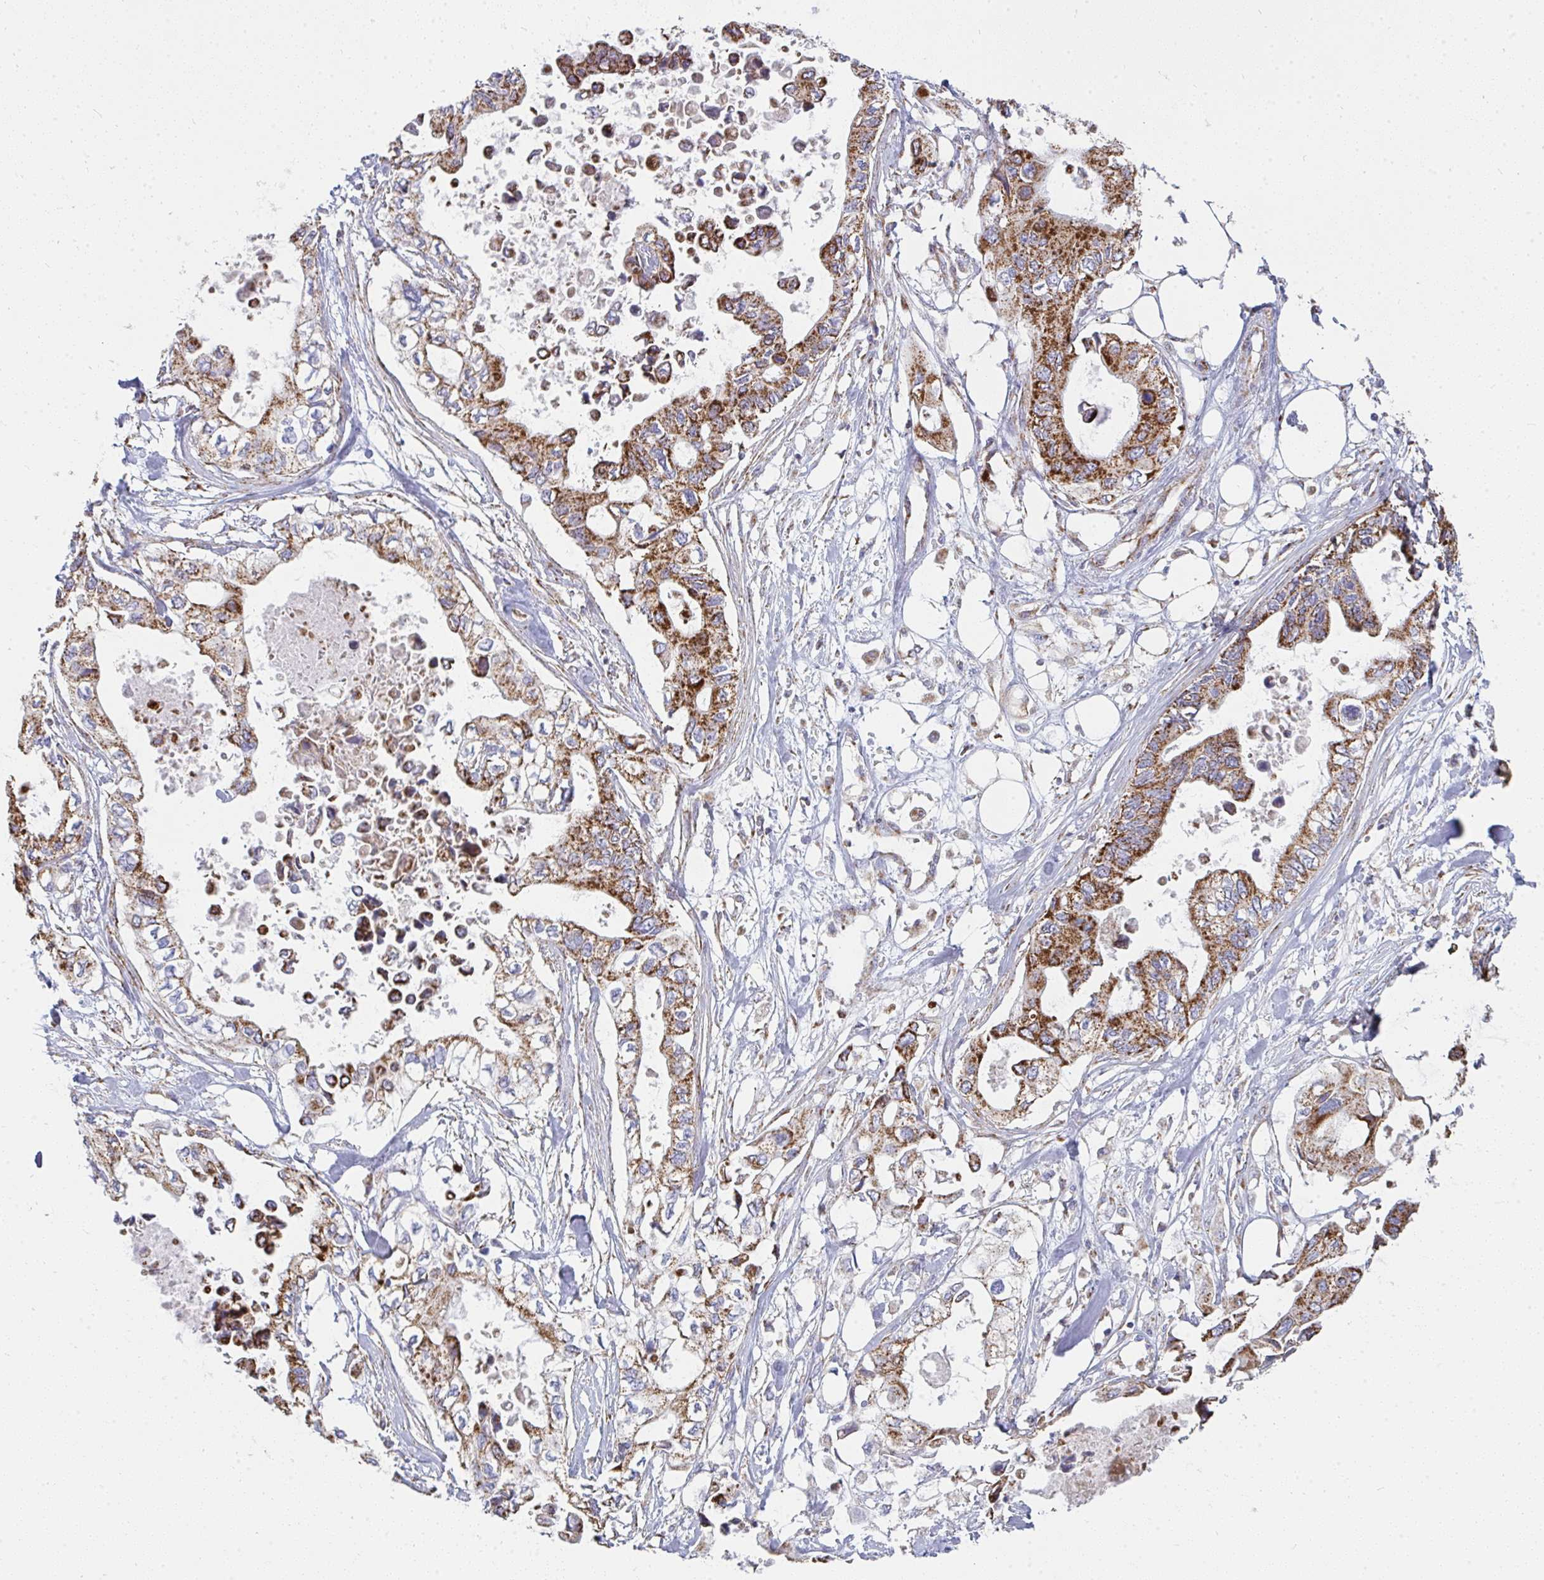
{"staining": {"intensity": "moderate", "quantity": ">75%", "location": "cytoplasmic/membranous"}, "tissue": "pancreatic cancer", "cell_type": "Tumor cells", "image_type": "cancer", "snomed": [{"axis": "morphology", "description": "Adenocarcinoma, NOS"}, {"axis": "topography", "description": "Pancreas"}], "caption": "Tumor cells display moderate cytoplasmic/membranous positivity in approximately >75% of cells in pancreatic adenocarcinoma.", "gene": "FAHD1", "patient": {"sex": "female", "age": 63}}